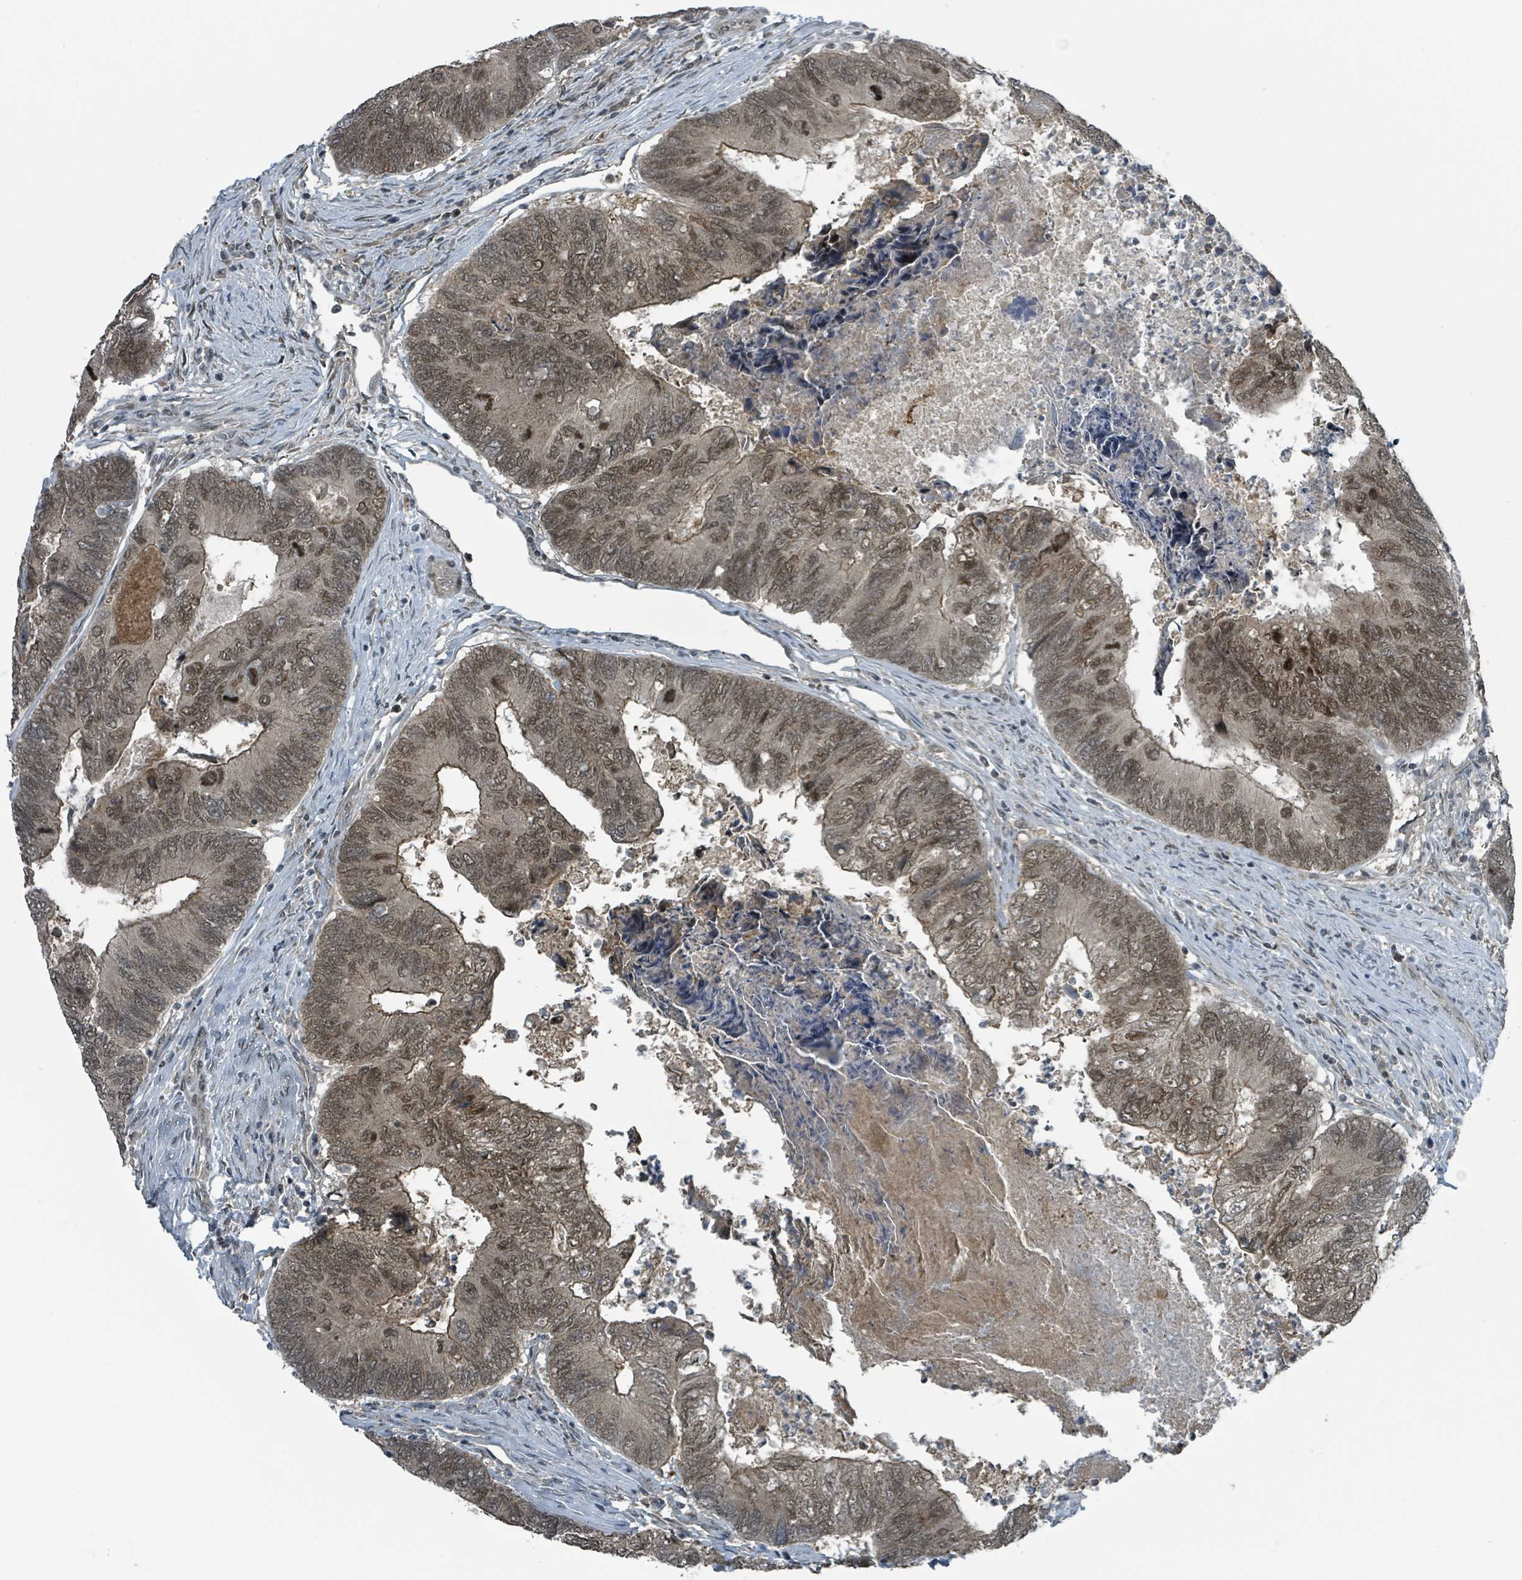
{"staining": {"intensity": "moderate", "quantity": ">75%", "location": "cytoplasmic/membranous,nuclear"}, "tissue": "colorectal cancer", "cell_type": "Tumor cells", "image_type": "cancer", "snomed": [{"axis": "morphology", "description": "Adenocarcinoma, NOS"}, {"axis": "topography", "description": "Colon"}], "caption": "Immunohistochemistry (DAB (3,3'-diaminobenzidine)) staining of colorectal adenocarcinoma reveals moderate cytoplasmic/membranous and nuclear protein positivity in about >75% of tumor cells.", "gene": "PHIP", "patient": {"sex": "female", "age": 67}}